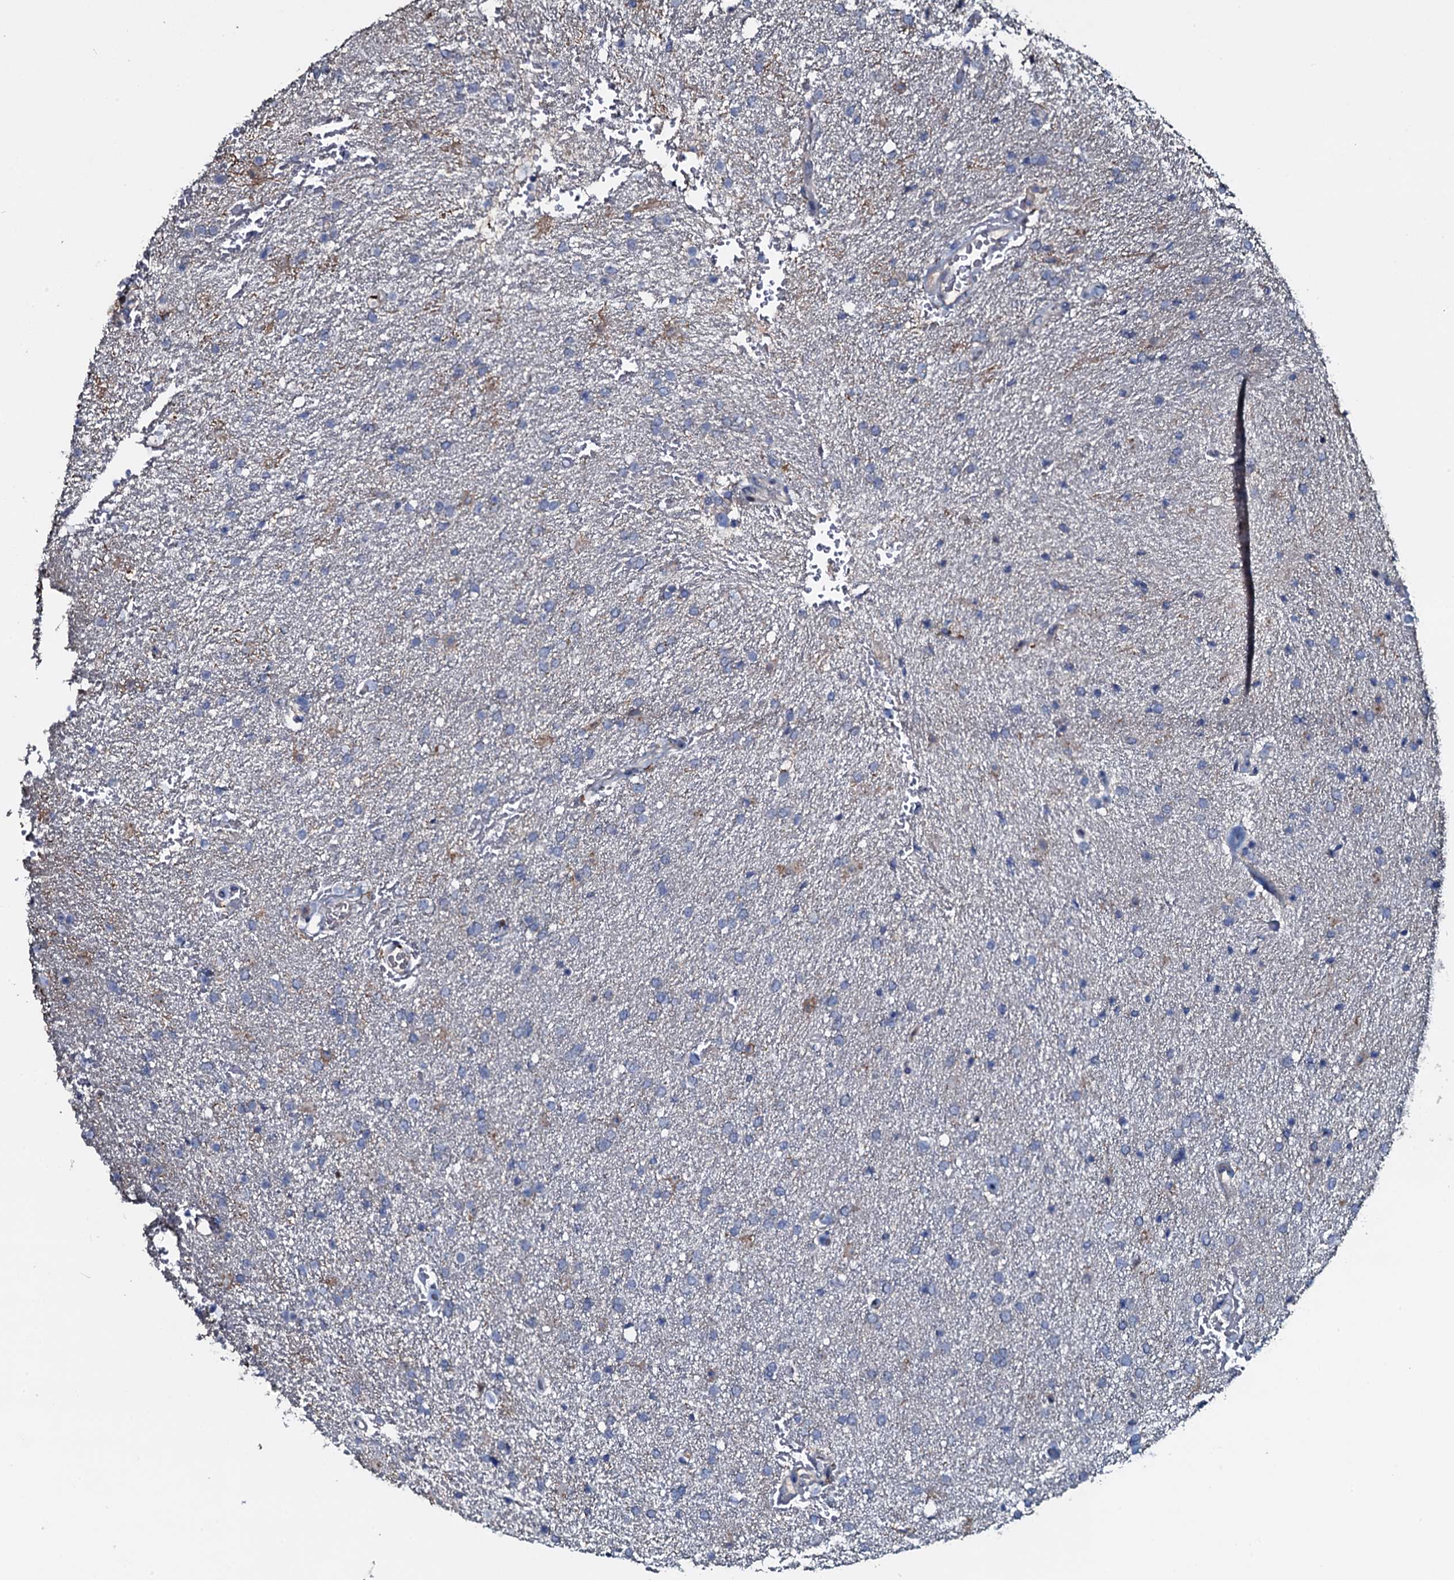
{"staining": {"intensity": "negative", "quantity": "none", "location": "none"}, "tissue": "glioma", "cell_type": "Tumor cells", "image_type": "cancer", "snomed": [{"axis": "morphology", "description": "Glioma, malignant, High grade"}, {"axis": "topography", "description": "Brain"}], "caption": "Immunohistochemistry (IHC) photomicrograph of neoplastic tissue: human high-grade glioma (malignant) stained with DAB reveals no significant protein expression in tumor cells.", "gene": "LYG2", "patient": {"sex": "male", "age": 72}}